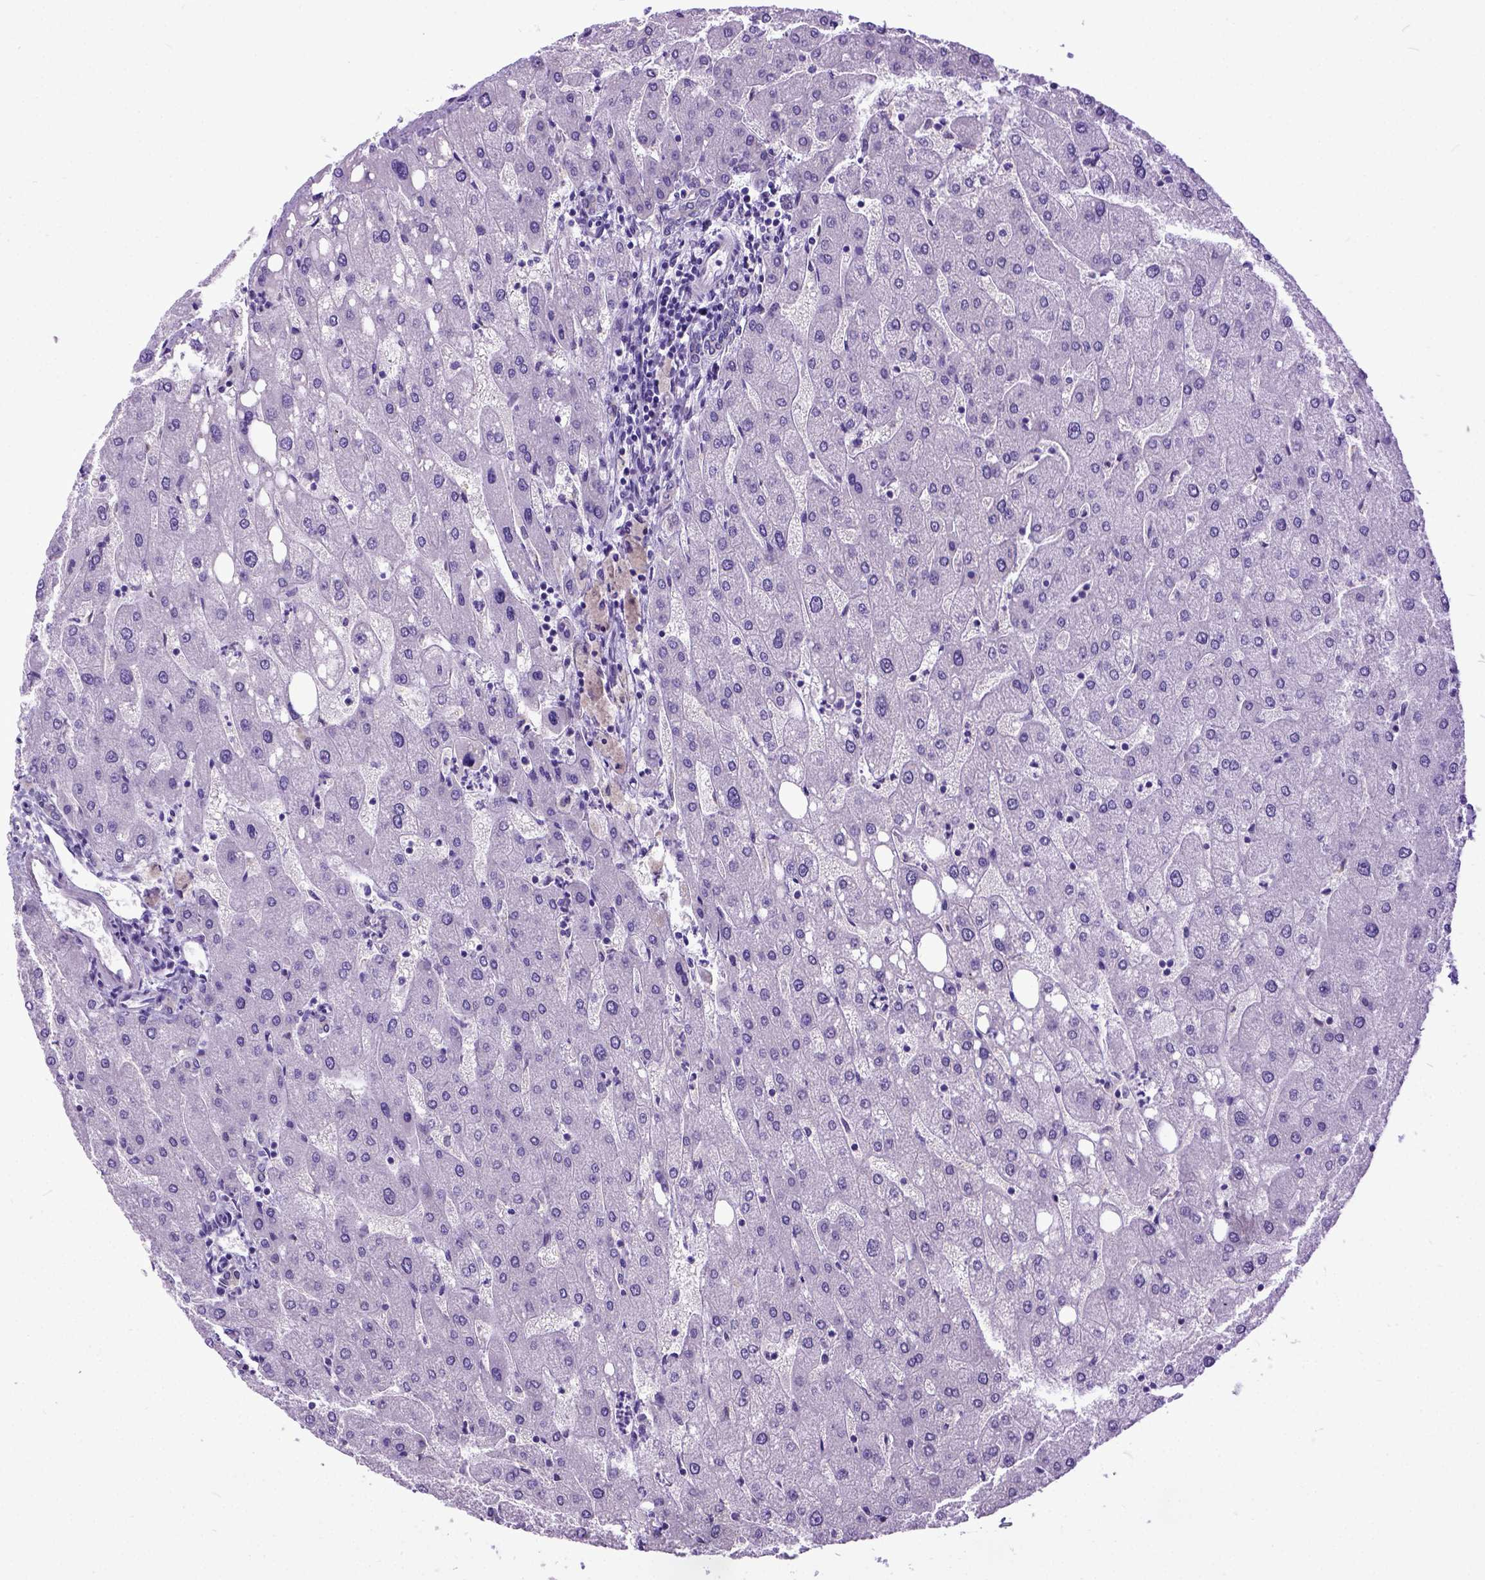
{"staining": {"intensity": "negative", "quantity": "none", "location": "none"}, "tissue": "liver", "cell_type": "Cholangiocytes", "image_type": "normal", "snomed": [{"axis": "morphology", "description": "Normal tissue, NOS"}, {"axis": "topography", "description": "Liver"}], "caption": "Image shows no significant protein expression in cholangiocytes of normal liver.", "gene": "NEK5", "patient": {"sex": "male", "age": 67}}